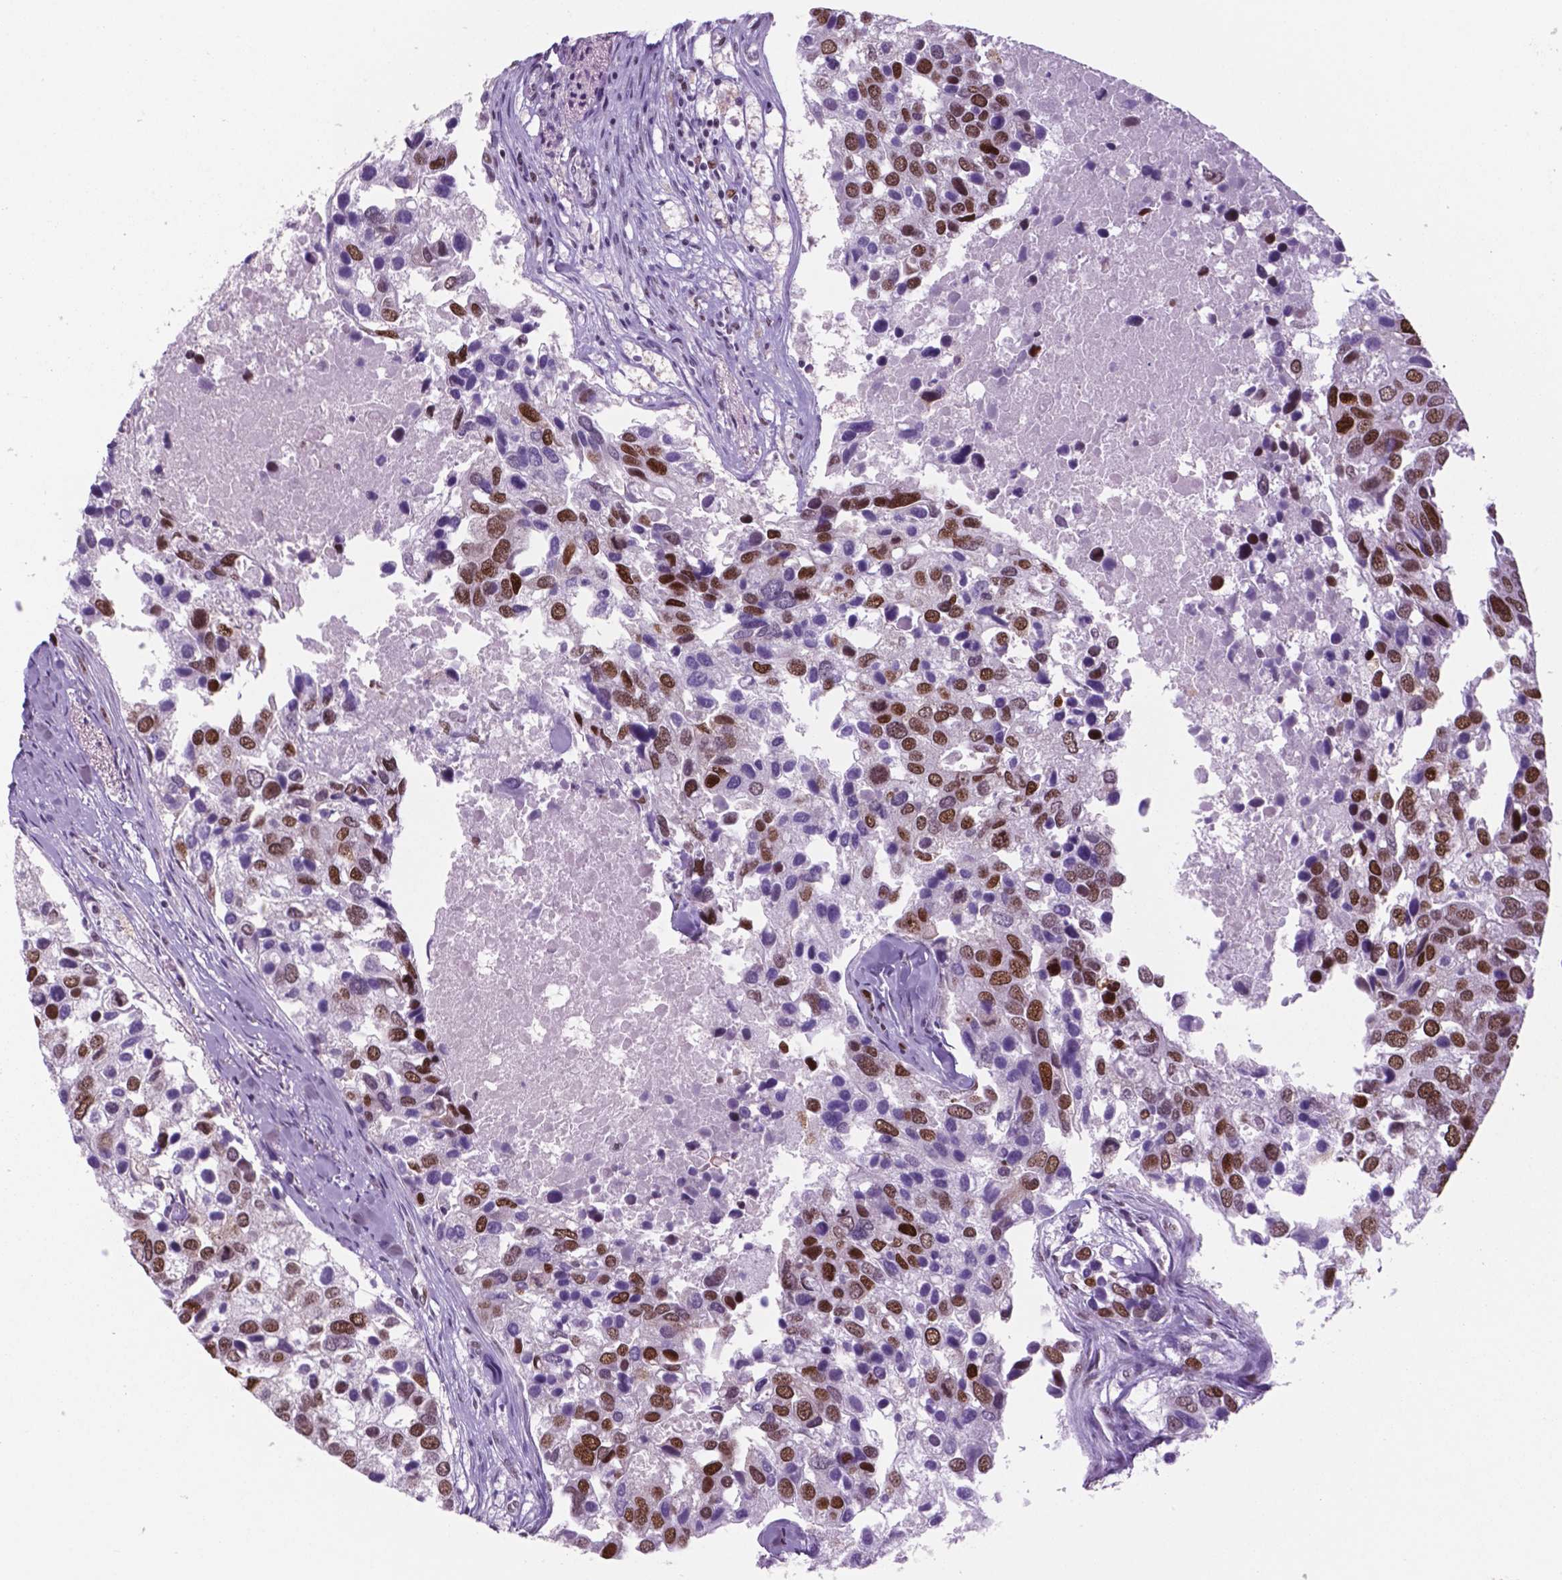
{"staining": {"intensity": "strong", "quantity": "25%-75%", "location": "nuclear"}, "tissue": "breast cancer", "cell_type": "Tumor cells", "image_type": "cancer", "snomed": [{"axis": "morphology", "description": "Duct carcinoma"}, {"axis": "topography", "description": "Breast"}], "caption": "Breast infiltrating ductal carcinoma stained with immunohistochemistry (IHC) displays strong nuclear expression in approximately 25%-75% of tumor cells.", "gene": "MSH6", "patient": {"sex": "female", "age": 83}}